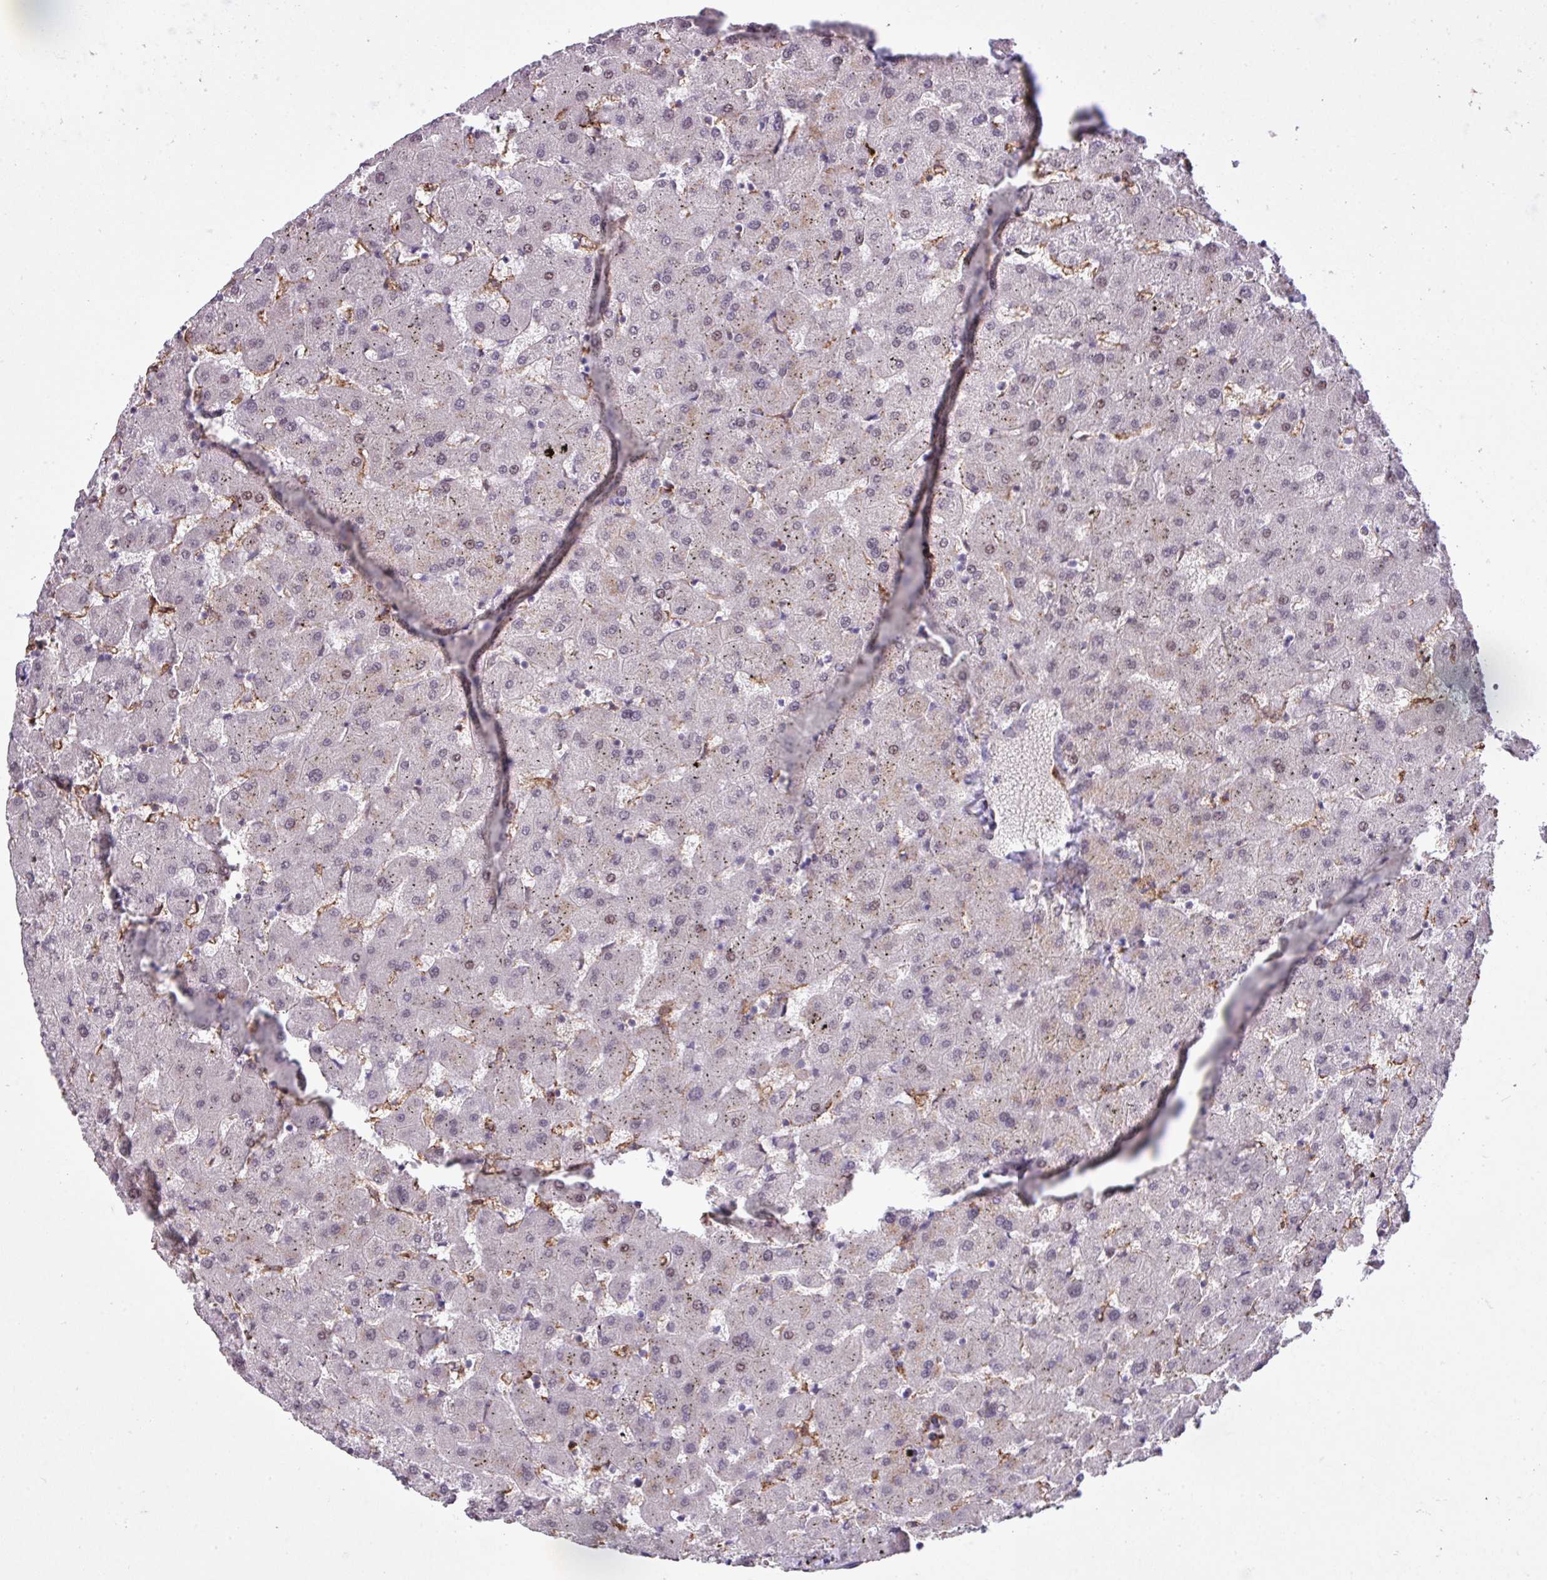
{"staining": {"intensity": "negative", "quantity": "none", "location": "none"}, "tissue": "liver", "cell_type": "Cholangiocytes", "image_type": "normal", "snomed": [{"axis": "morphology", "description": "Normal tissue, NOS"}, {"axis": "topography", "description": "Liver"}], "caption": "Cholangiocytes show no significant positivity in normal liver.", "gene": "RPP25L", "patient": {"sex": "female", "age": 63}}